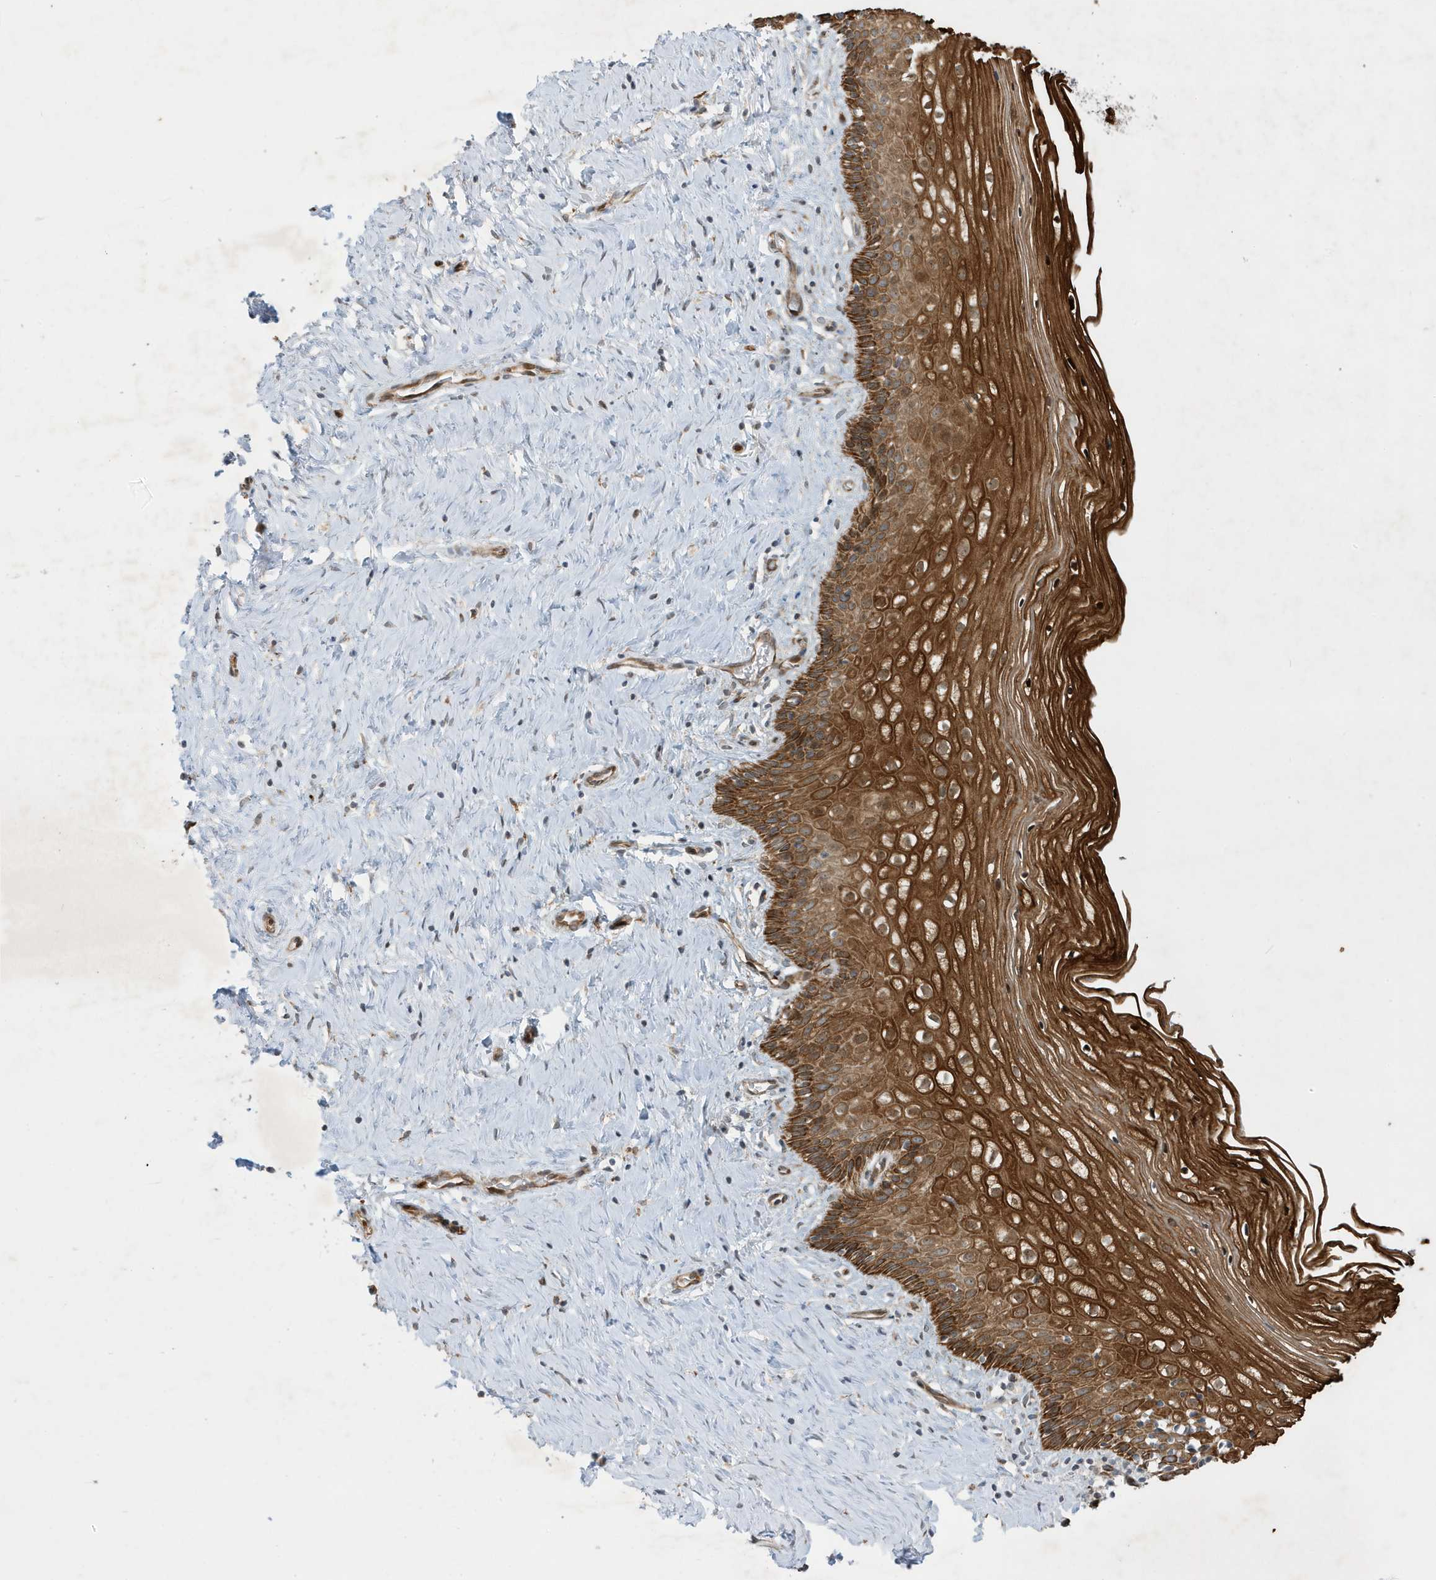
{"staining": {"intensity": "moderate", "quantity": ">75%", "location": "cytoplasmic/membranous"}, "tissue": "cervix", "cell_type": "Glandular cells", "image_type": "normal", "snomed": [{"axis": "morphology", "description": "Normal tissue, NOS"}, {"axis": "topography", "description": "Cervix"}], "caption": "Immunohistochemical staining of benign cervix reveals moderate cytoplasmic/membranous protein staining in about >75% of glandular cells. The staining is performed using DAB (3,3'-diaminobenzidine) brown chromogen to label protein expression. The nuclei are counter-stained blue using hematoxylin.", "gene": "IFT57", "patient": {"sex": "female", "age": 33}}